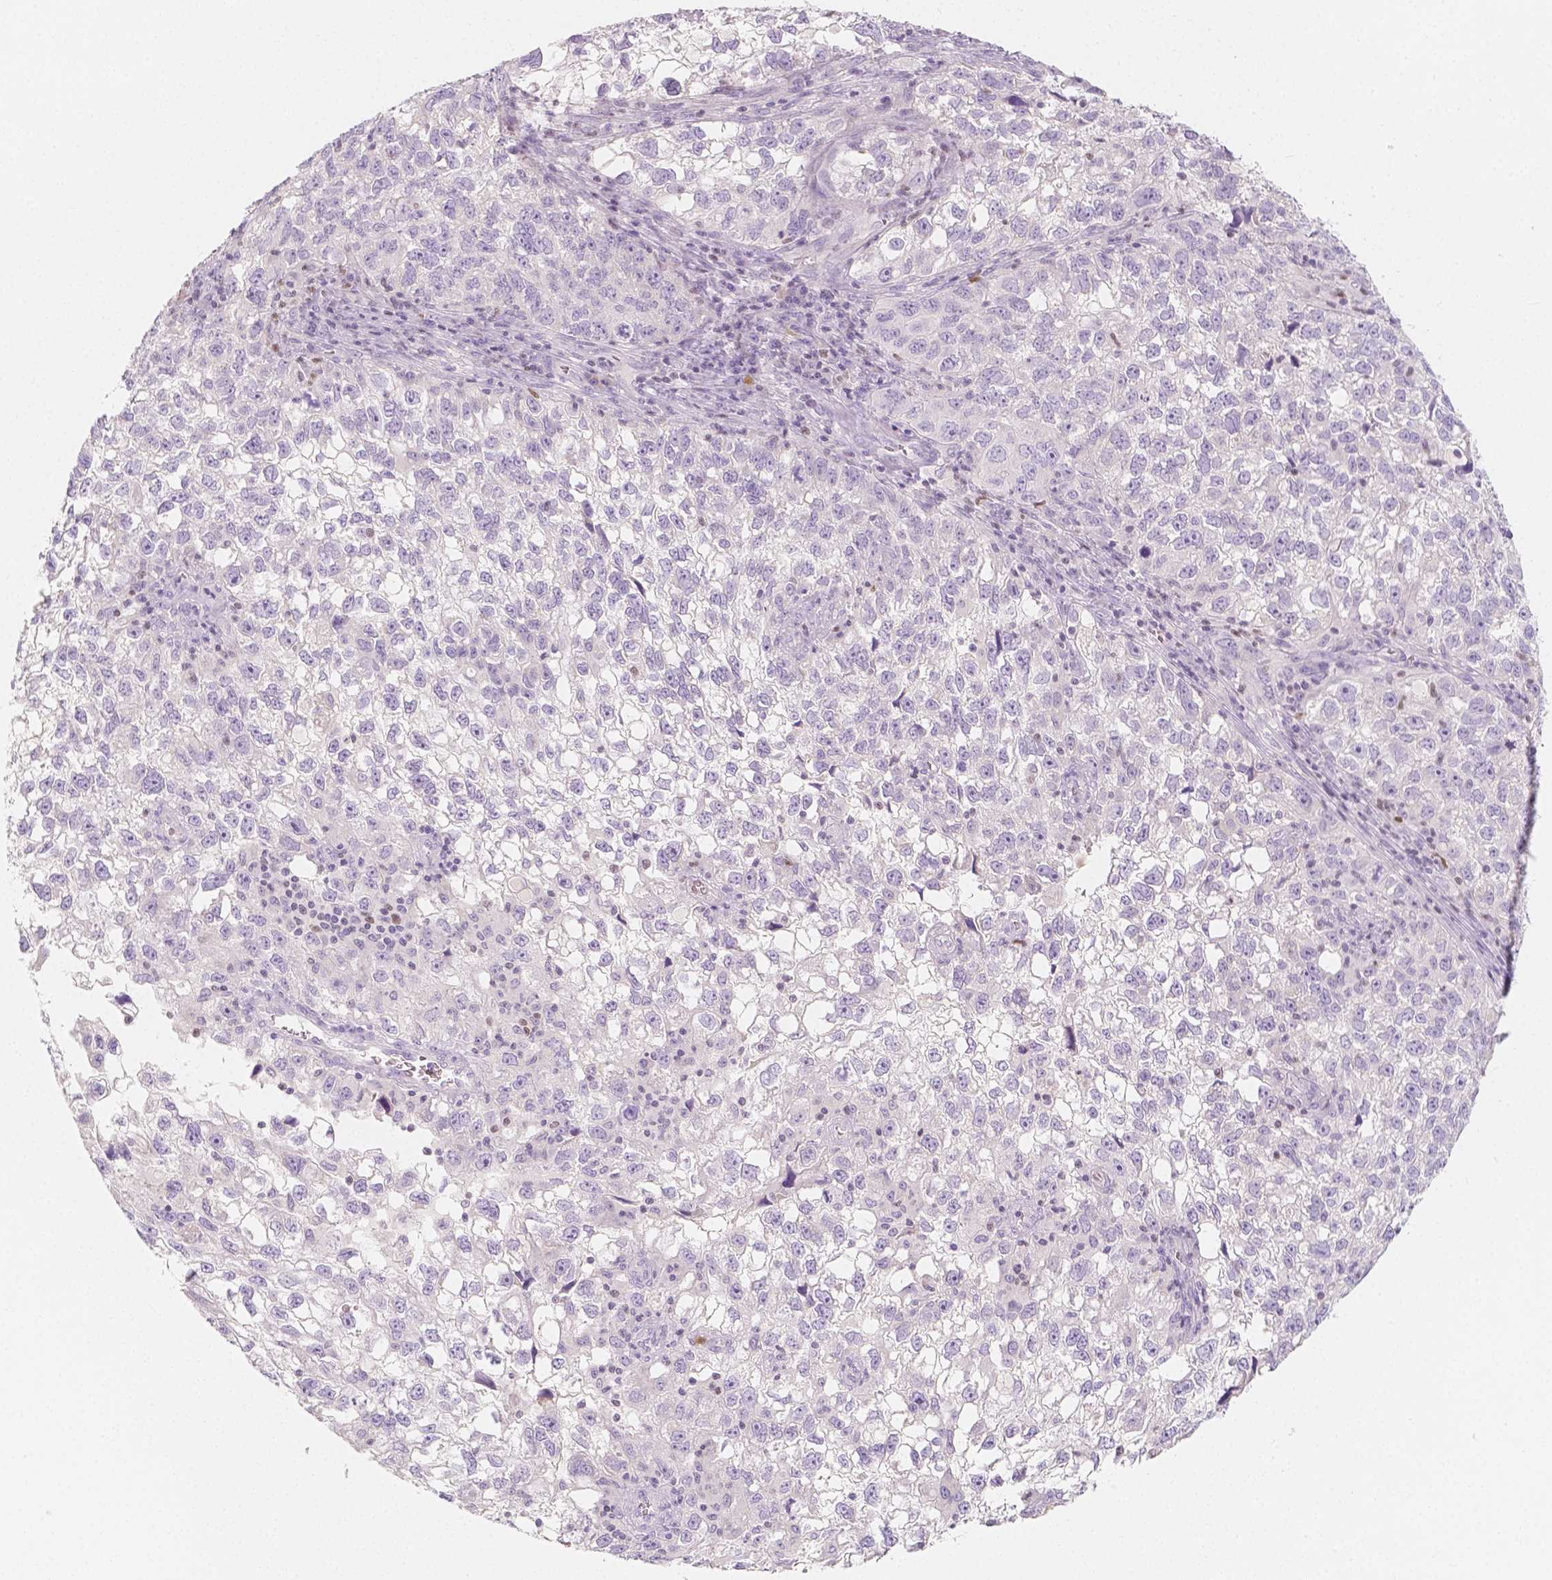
{"staining": {"intensity": "negative", "quantity": "none", "location": "none"}, "tissue": "cervical cancer", "cell_type": "Tumor cells", "image_type": "cancer", "snomed": [{"axis": "morphology", "description": "Squamous cell carcinoma, NOS"}, {"axis": "topography", "description": "Cervix"}], "caption": "The histopathology image shows no staining of tumor cells in cervical squamous cell carcinoma. The staining is performed using DAB brown chromogen with nuclei counter-stained in using hematoxylin.", "gene": "BATF", "patient": {"sex": "female", "age": 55}}